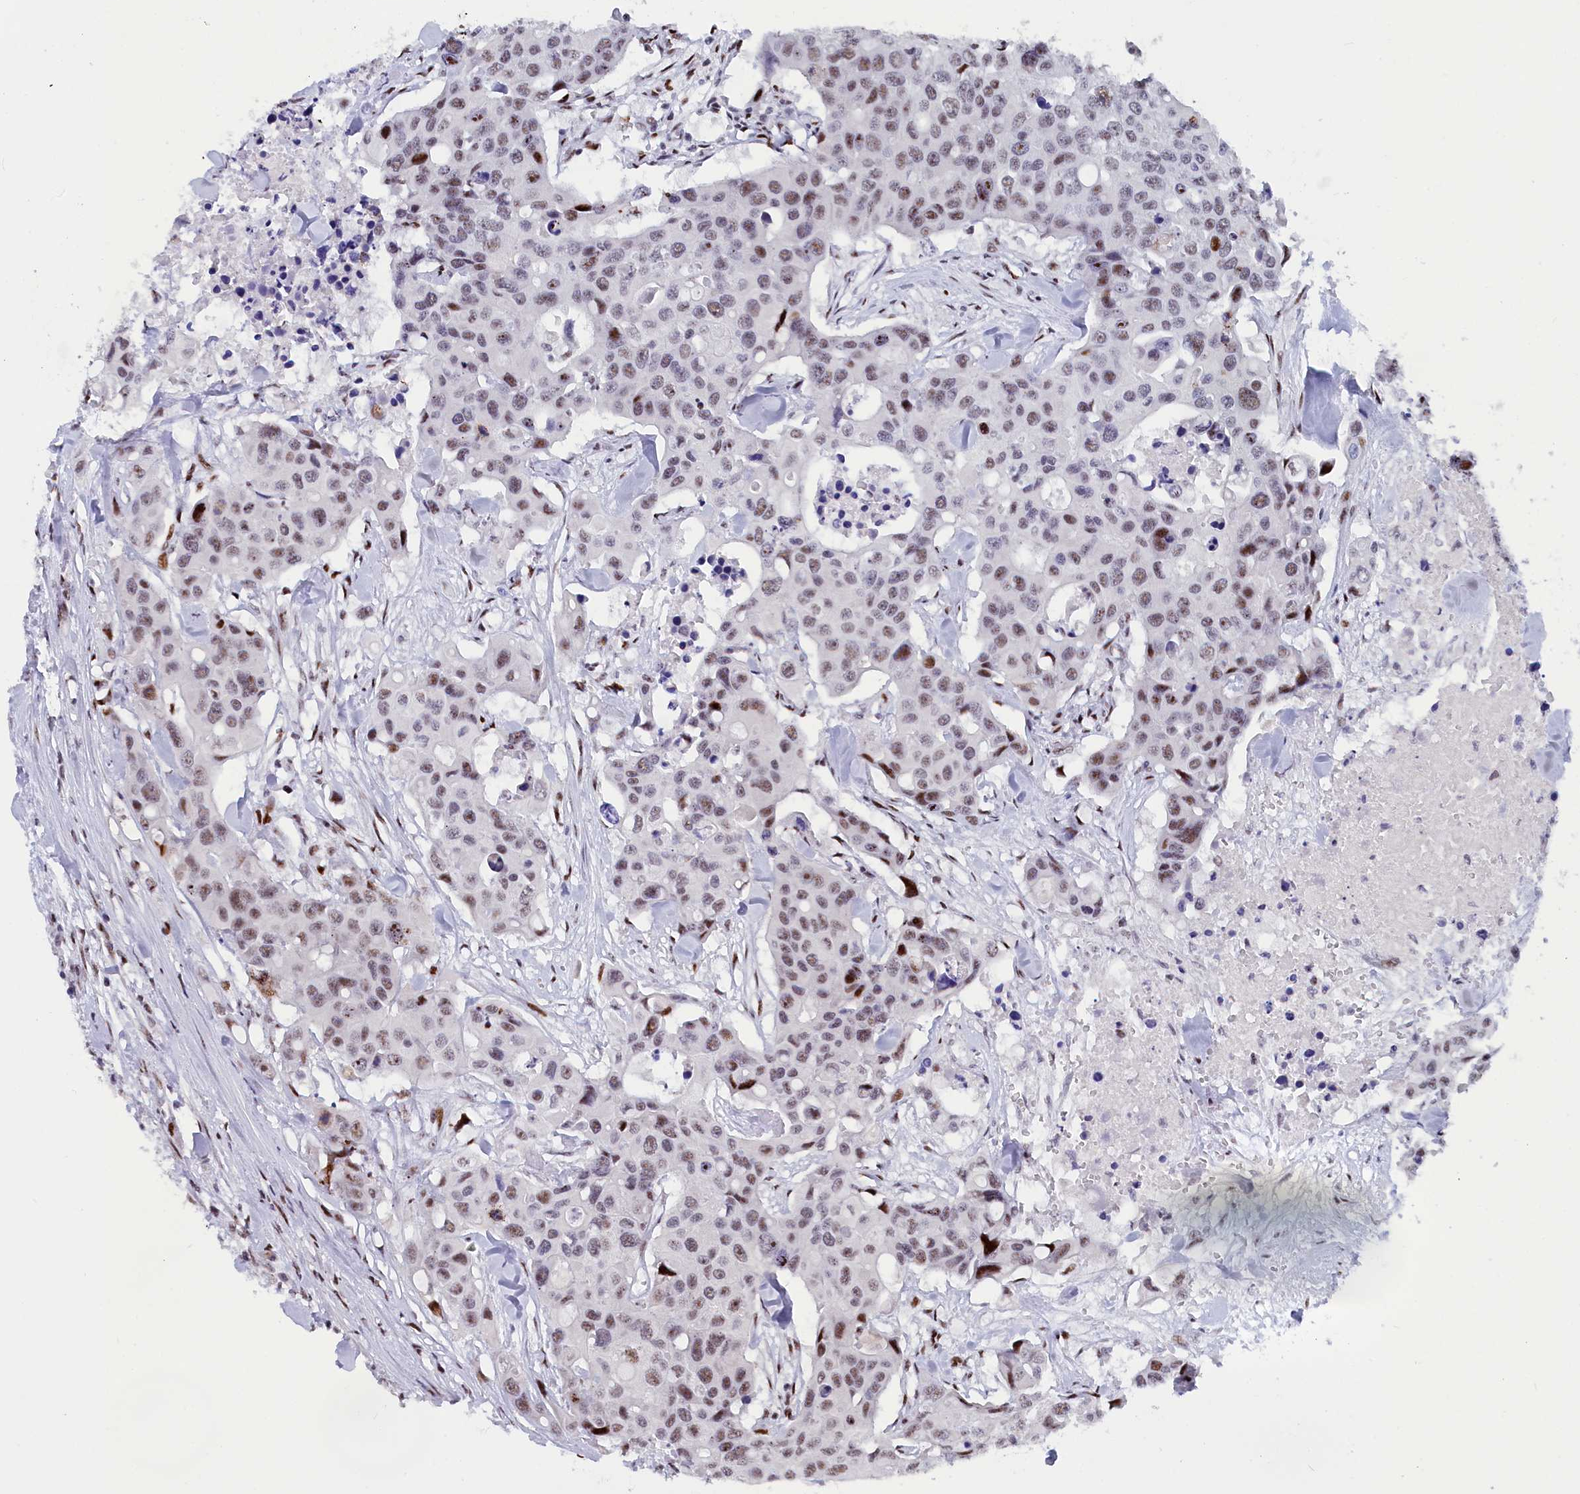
{"staining": {"intensity": "moderate", "quantity": "25%-75%", "location": "nuclear"}, "tissue": "colorectal cancer", "cell_type": "Tumor cells", "image_type": "cancer", "snomed": [{"axis": "morphology", "description": "Adenocarcinoma, NOS"}, {"axis": "topography", "description": "Colon"}], "caption": "Immunohistochemistry (IHC) (DAB) staining of human colorectal cancer shows moderate nuclear protein expression in about 25%-75% of tumor cells.", "gene": "NSA2", "patient": {"sex": "male", "age": 77}}